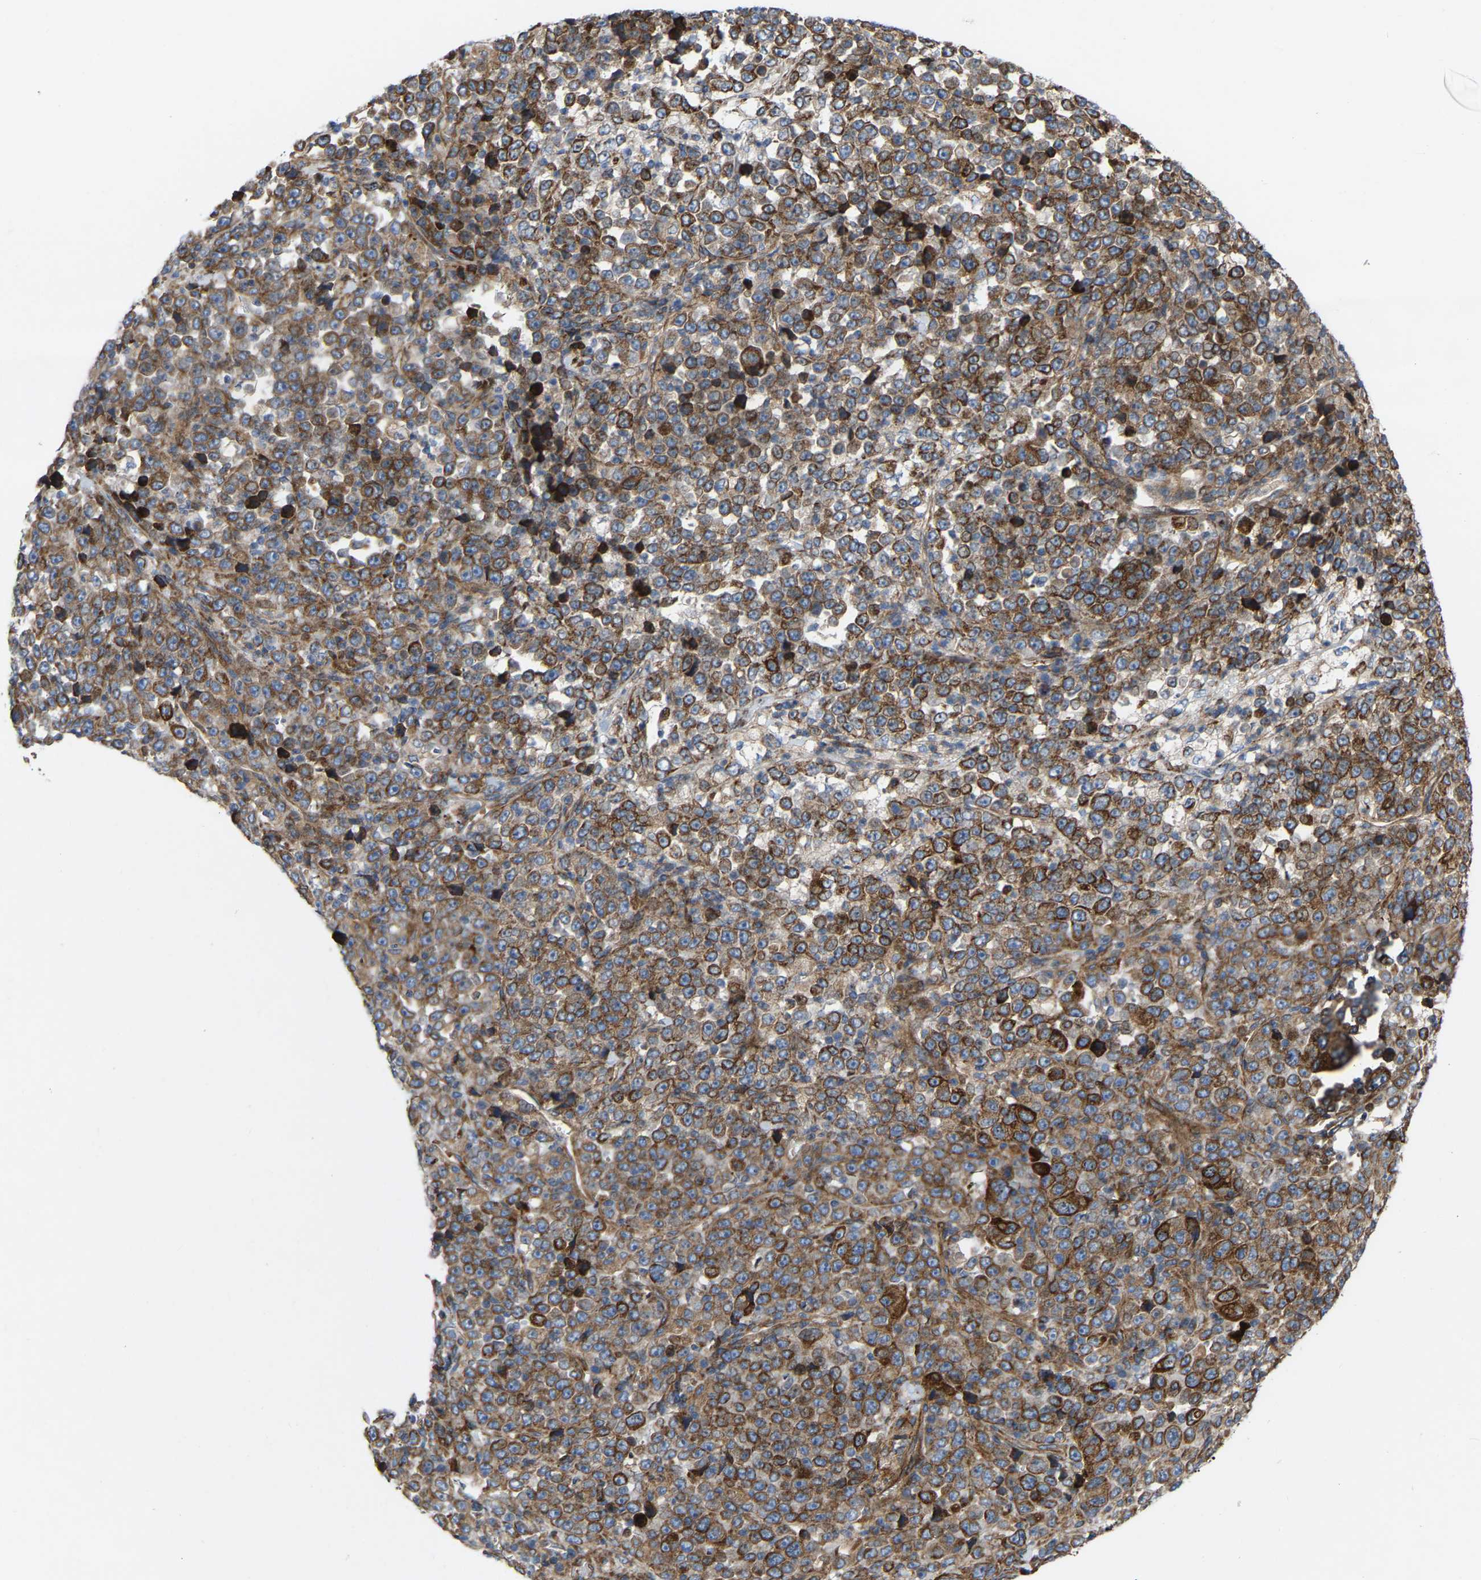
{"staining": {"intensity": "strong", "quantity": ">75%", "location": "cytoplasmic/membranous"}, "tissue": "stomach cancer", "cell_type": "Tumor cells", "image_type": "cancer", "snomed": [{"axis": "morphology", "description": "Normal tissue, NOS"}, {"axis": "morphology", "description": "Adenocarcinoma, NOS"}, {"axis": "topography", "description": "Stomach, upper"}, {"axis": "topography", "description": "Stomach"}], "caption": "Human stomach cancer (adenocarcinoma) stained for a protein (brown) shows strong cytoplasmic/membranous positive expression in about >75% of tumor cells.", "gene": "TOR1B", "patient": {"sex": "male", "age": 59}}